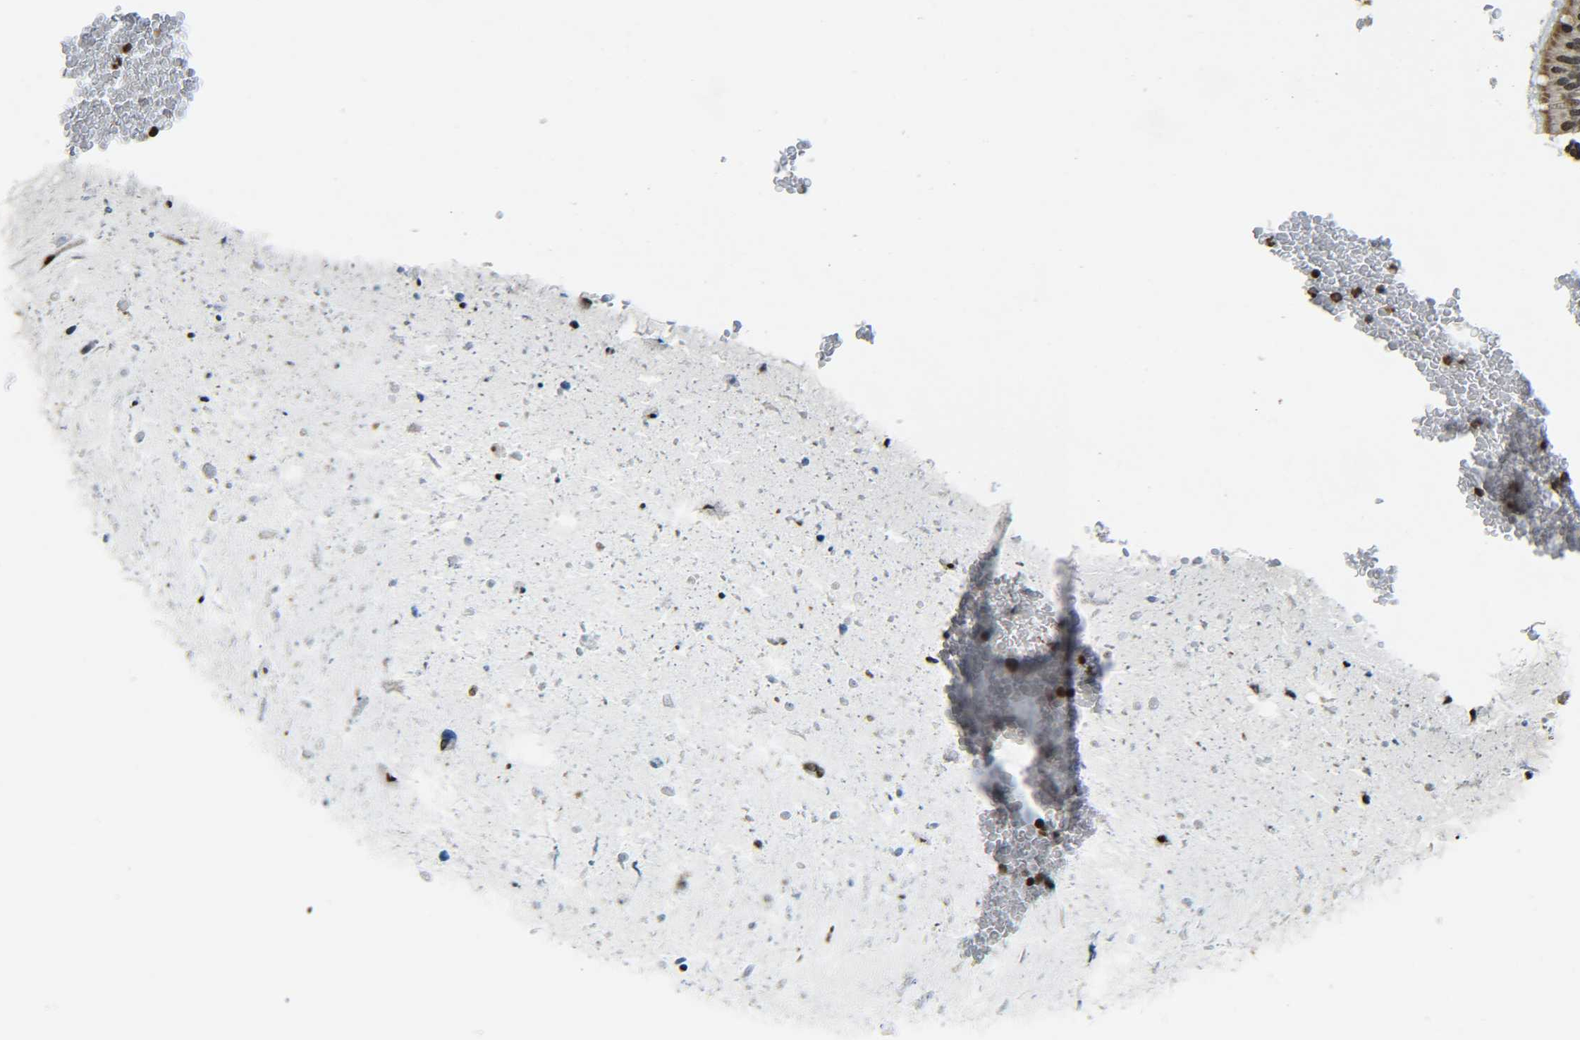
{"staining": {"intensity": "strong", "quantity": ">75%", "location": "cytoplasmic/membranous,nuclear"}, "tissue": "bronchus", "cell_type": "Respiratory epithelial cells", "image_type": "normal", "snomed": [{"axis": "morphology", "description": "Normal tissue, NOS"}, {"axis": "morphology", "description": "Adenocarcinoma, NOS"}, {"axis": "morphology", "description": "Adenocarcinoma, metastatic, NOS"}, {"axis": "topography", "description": "Lymph node"}, {"axis": "topography", "description": "Bronchus"}, {"axis": "topography", "description": "Lung"}], "caption": "The immunohistochemical stain shows strong cytoplasmic/membranous,nuclear positivity in respiratory epithelial cells of normal bronchus.", "gene": "NEUROG2", "patient": {"sex": "female", "age": 54}}